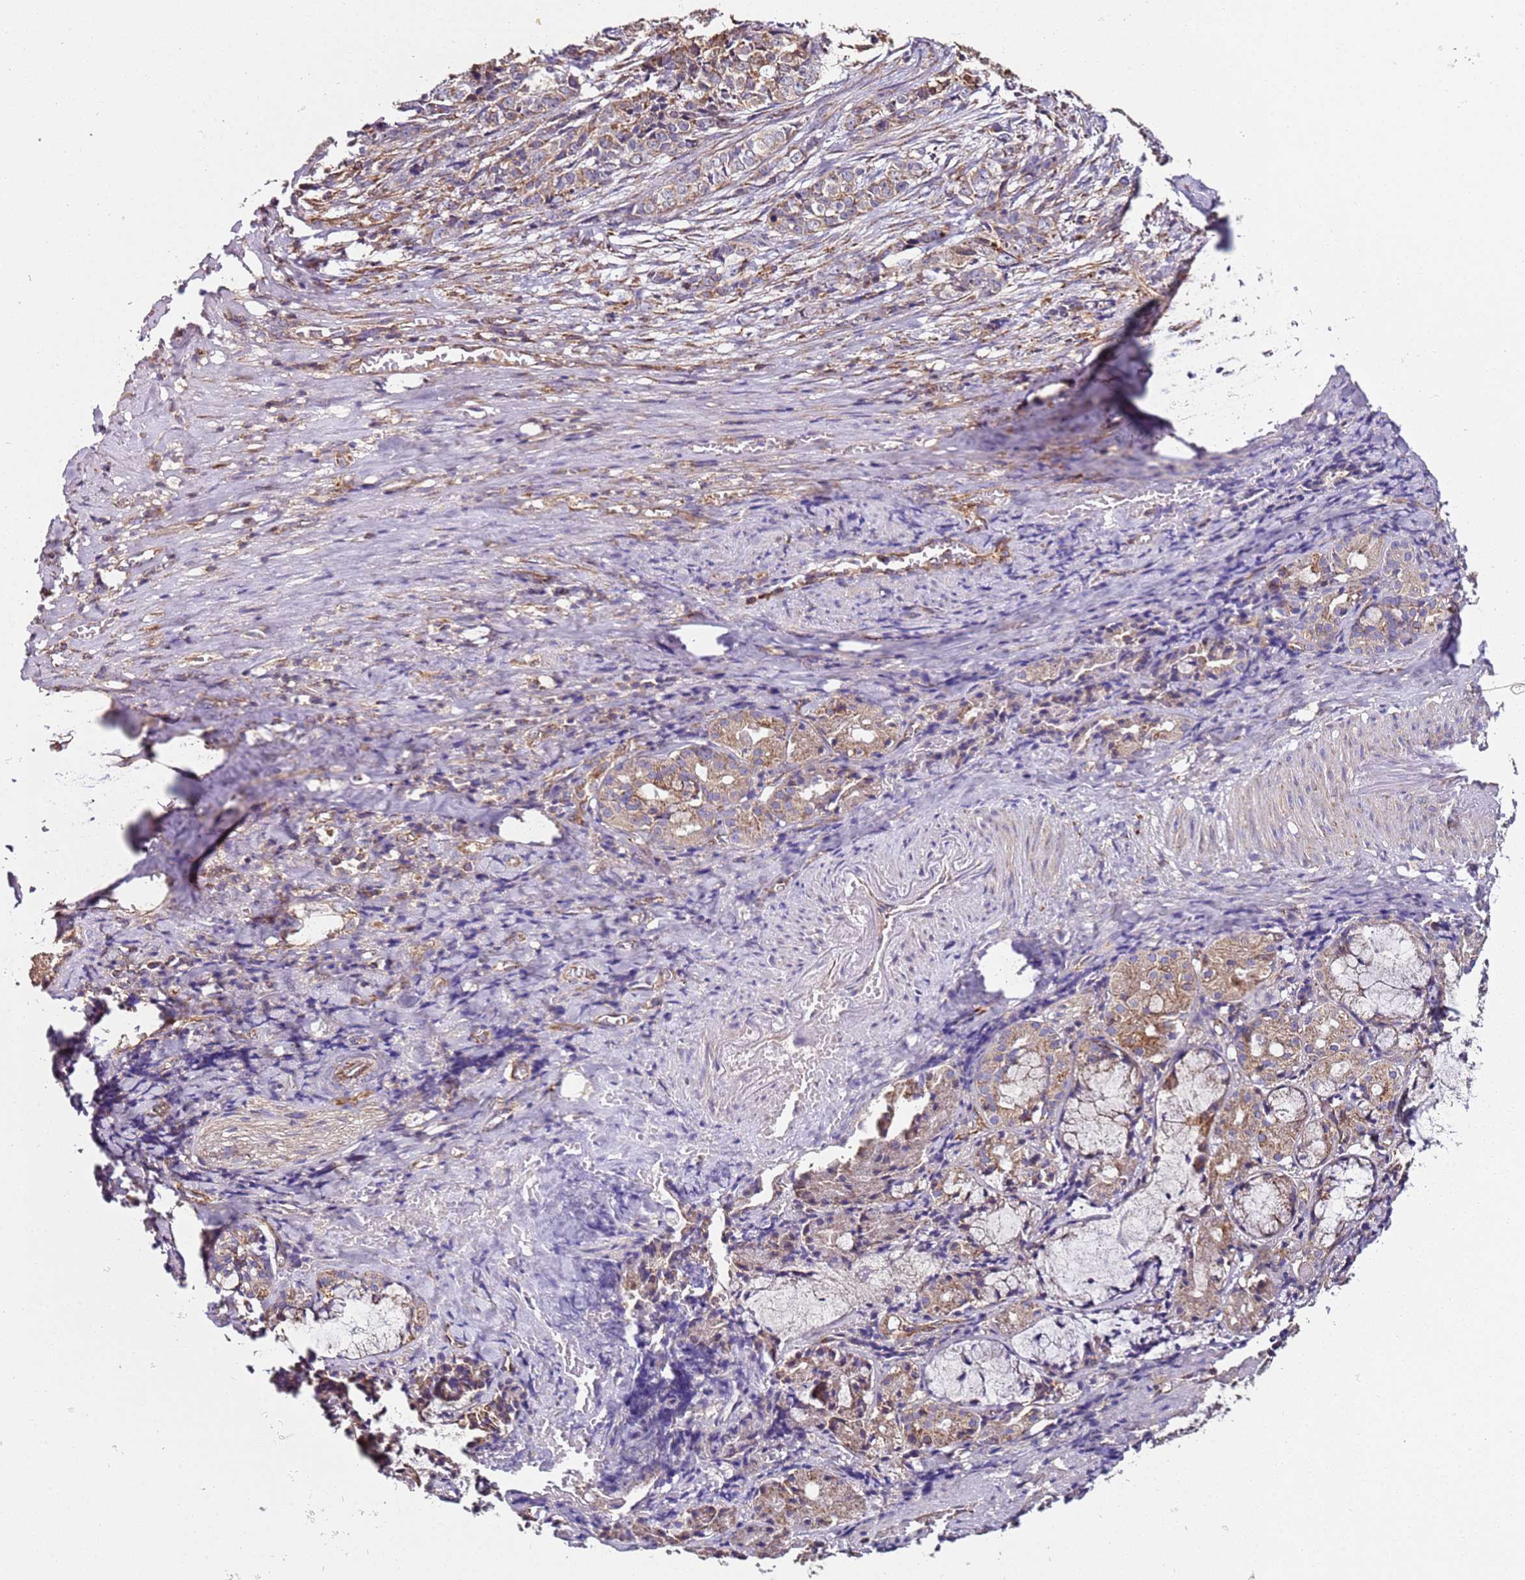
{"staining": {"intensity": "negative", "quantity": "none", "location": "none"}, "tissue": "adipose tissue", "cell_type": "Adipocytes", "image_type": "normal", "snomed": [{"axis": "morphology", "description": "Normal tissue, NOS"}, {"axis": "morphology", "description": "Basal cell carcinoma"}, {"axis": "topography", "description": "Cartilage tissue"}, {"axis": "topography", "description": "Nasopharynx"}, {"axis": "topography", "description": "Oral tissue"}], "caption": "Protein analysis of benign adipose tissue displays no significant expression in adipocytes.", "gene": "RMND5A", "patient": {"sex": "female", "age": 77}}